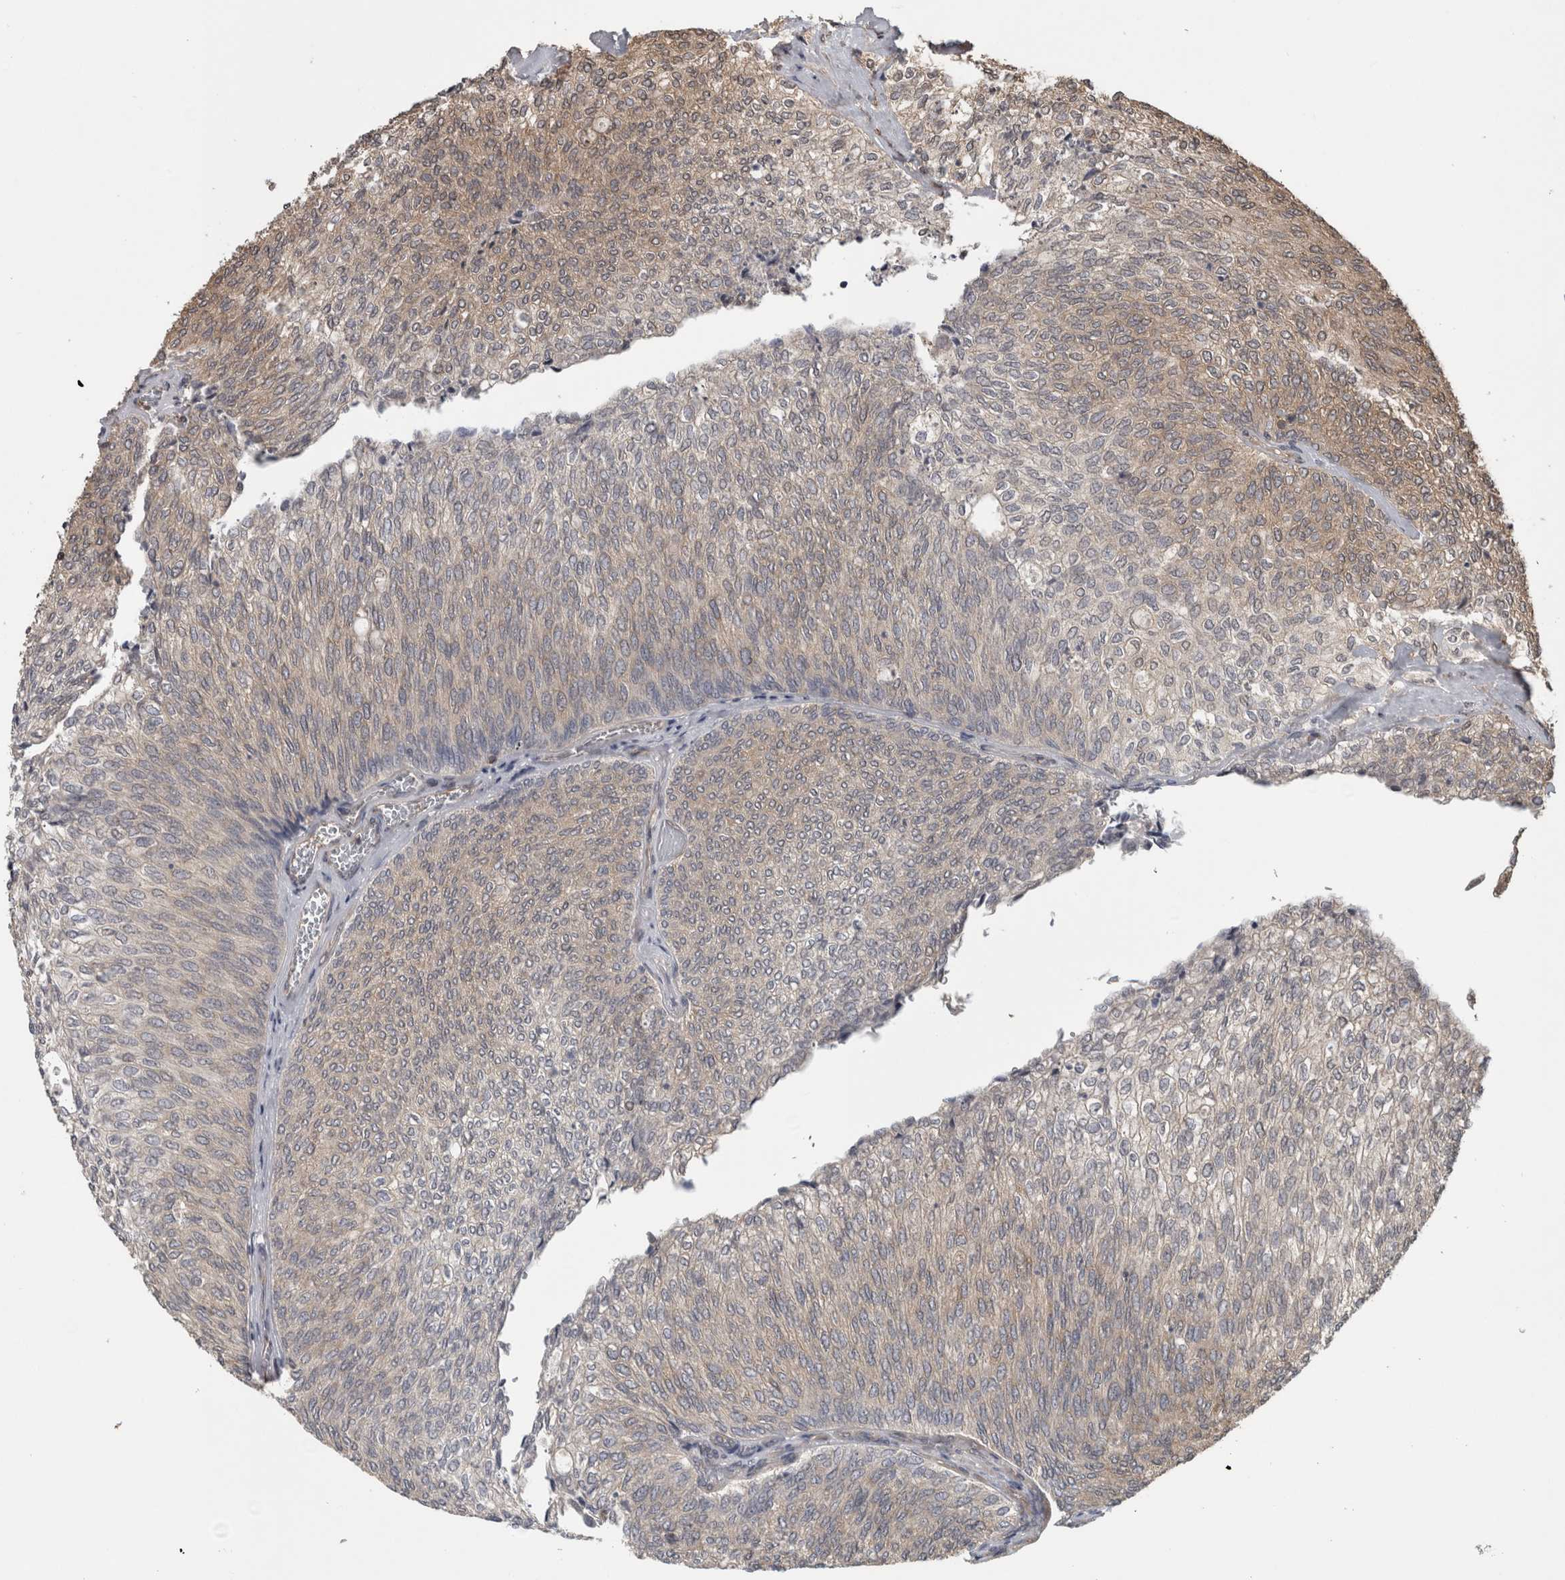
{"staining": {"intensity": "weak", "quantity": "<25%", "location": "cytoplasmic/membranous"}, "tissue": "urothelial cancer", "cell_type": "Tumor cells", "image_type": "cancer", "snomed": [{"axis": "morphology", "description": "Urothelial carcinoma, Low grade"}, {"axis": "topography", "description": "Urinary bladder"}], "caption": "DAB immunohistochemical staining of urothelial cancer exhibits no significant positivity in tumor cells. The staining was performed using DAB to visualize the protein expression in brown, while the nuclei were stained in blue with hematoxylin (Magnification: 20x).", "gene": "ATXN2", "patient": {"sex": "female", "age": 79}}